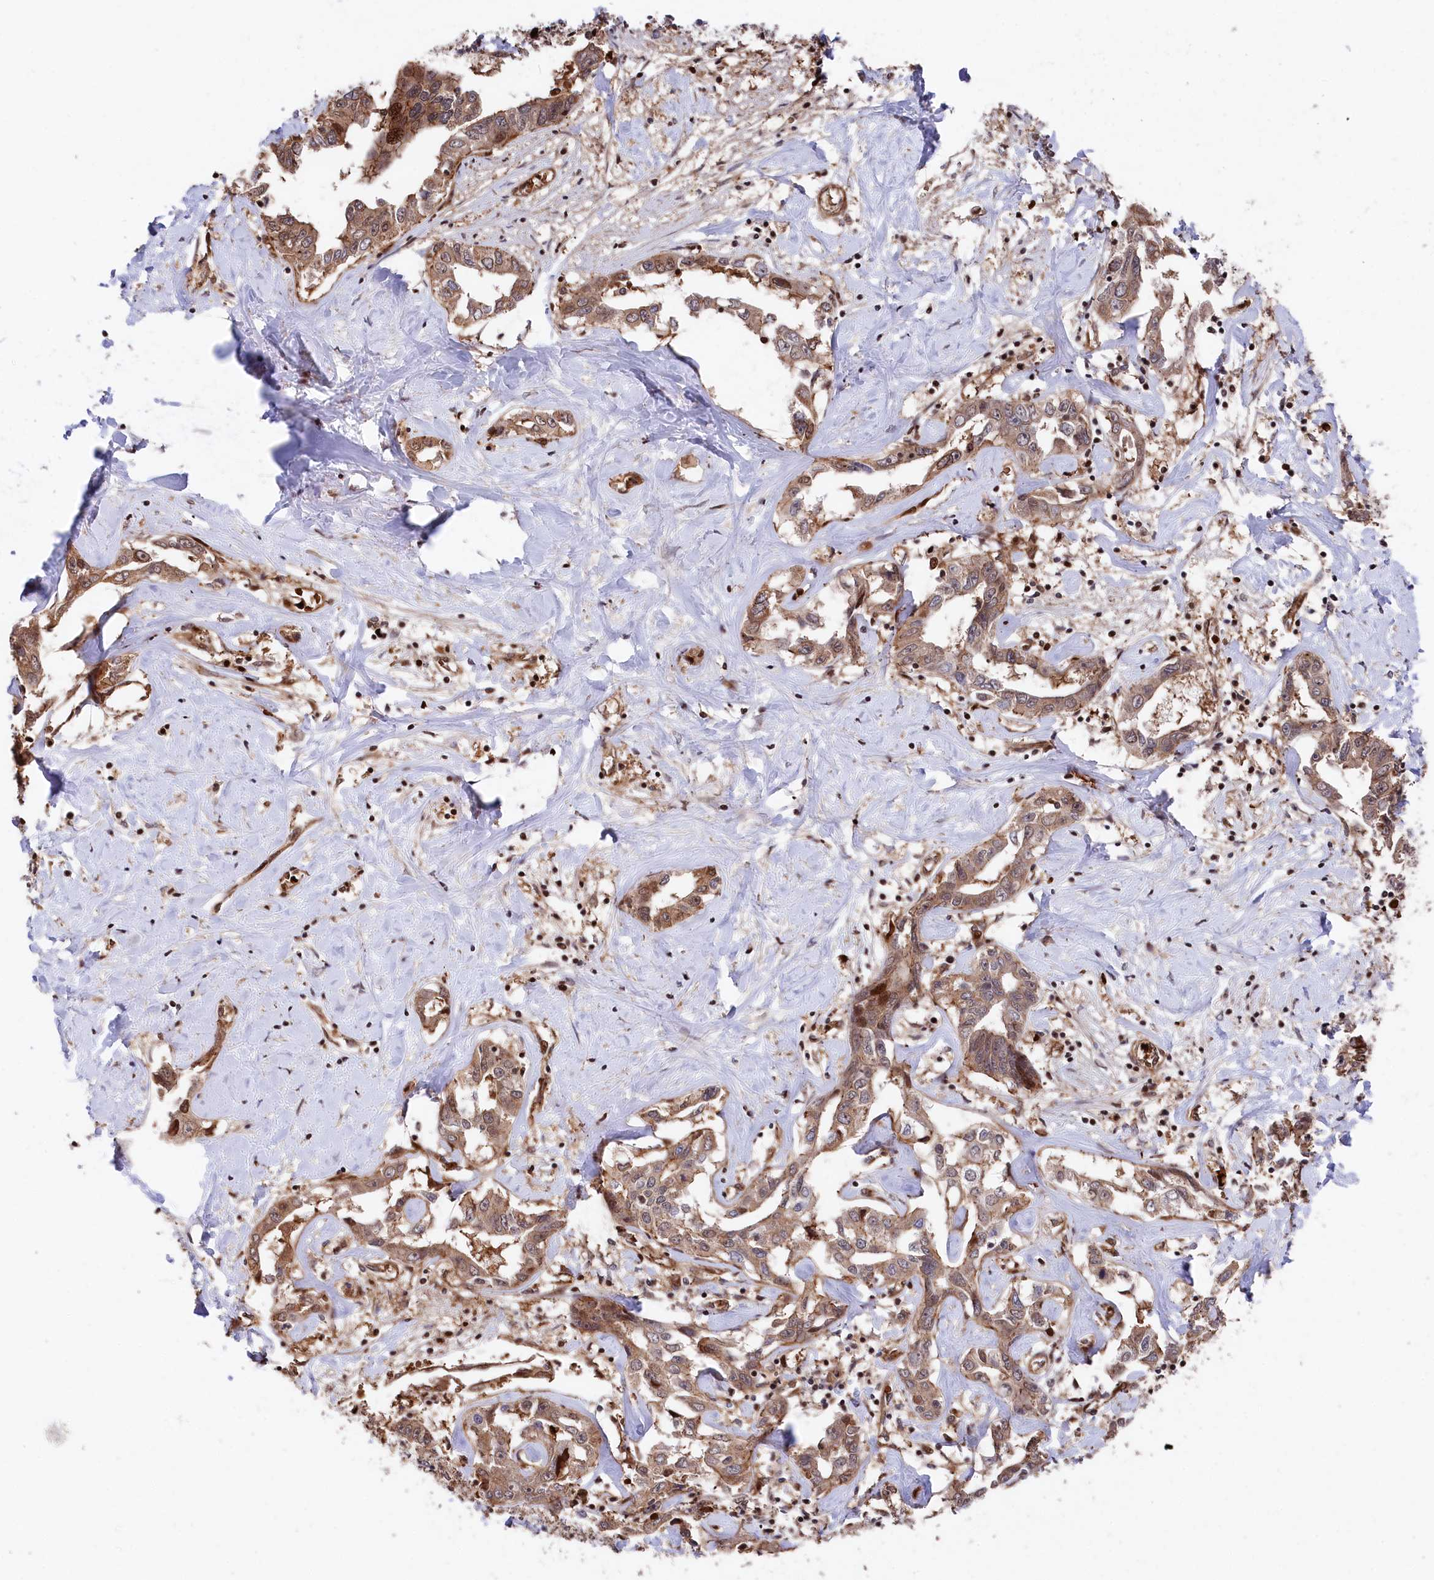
{"staining": {"intensity": "moderate", "quantity": ">75%", "location": "cytoplasmic/membranous,nuclear"}, "tissue": "liver cancer", "cell_type": "Tumor cells", "image_type": "cancer", "snomed": [{"axis": "morphology", "description": "Cholangiocarcinoma"}, {"axis": "topography", "description": "Liver"}], "caption": "Brown immunohistochemical staining in liver cholangiocarcinoma reveals moderate cytoplasmic/membranous and nuclear expression in approximately >75% of tumor cells.", "gene": "TNKS1BP1", "patient": {"sex": "male", "age": 59}}